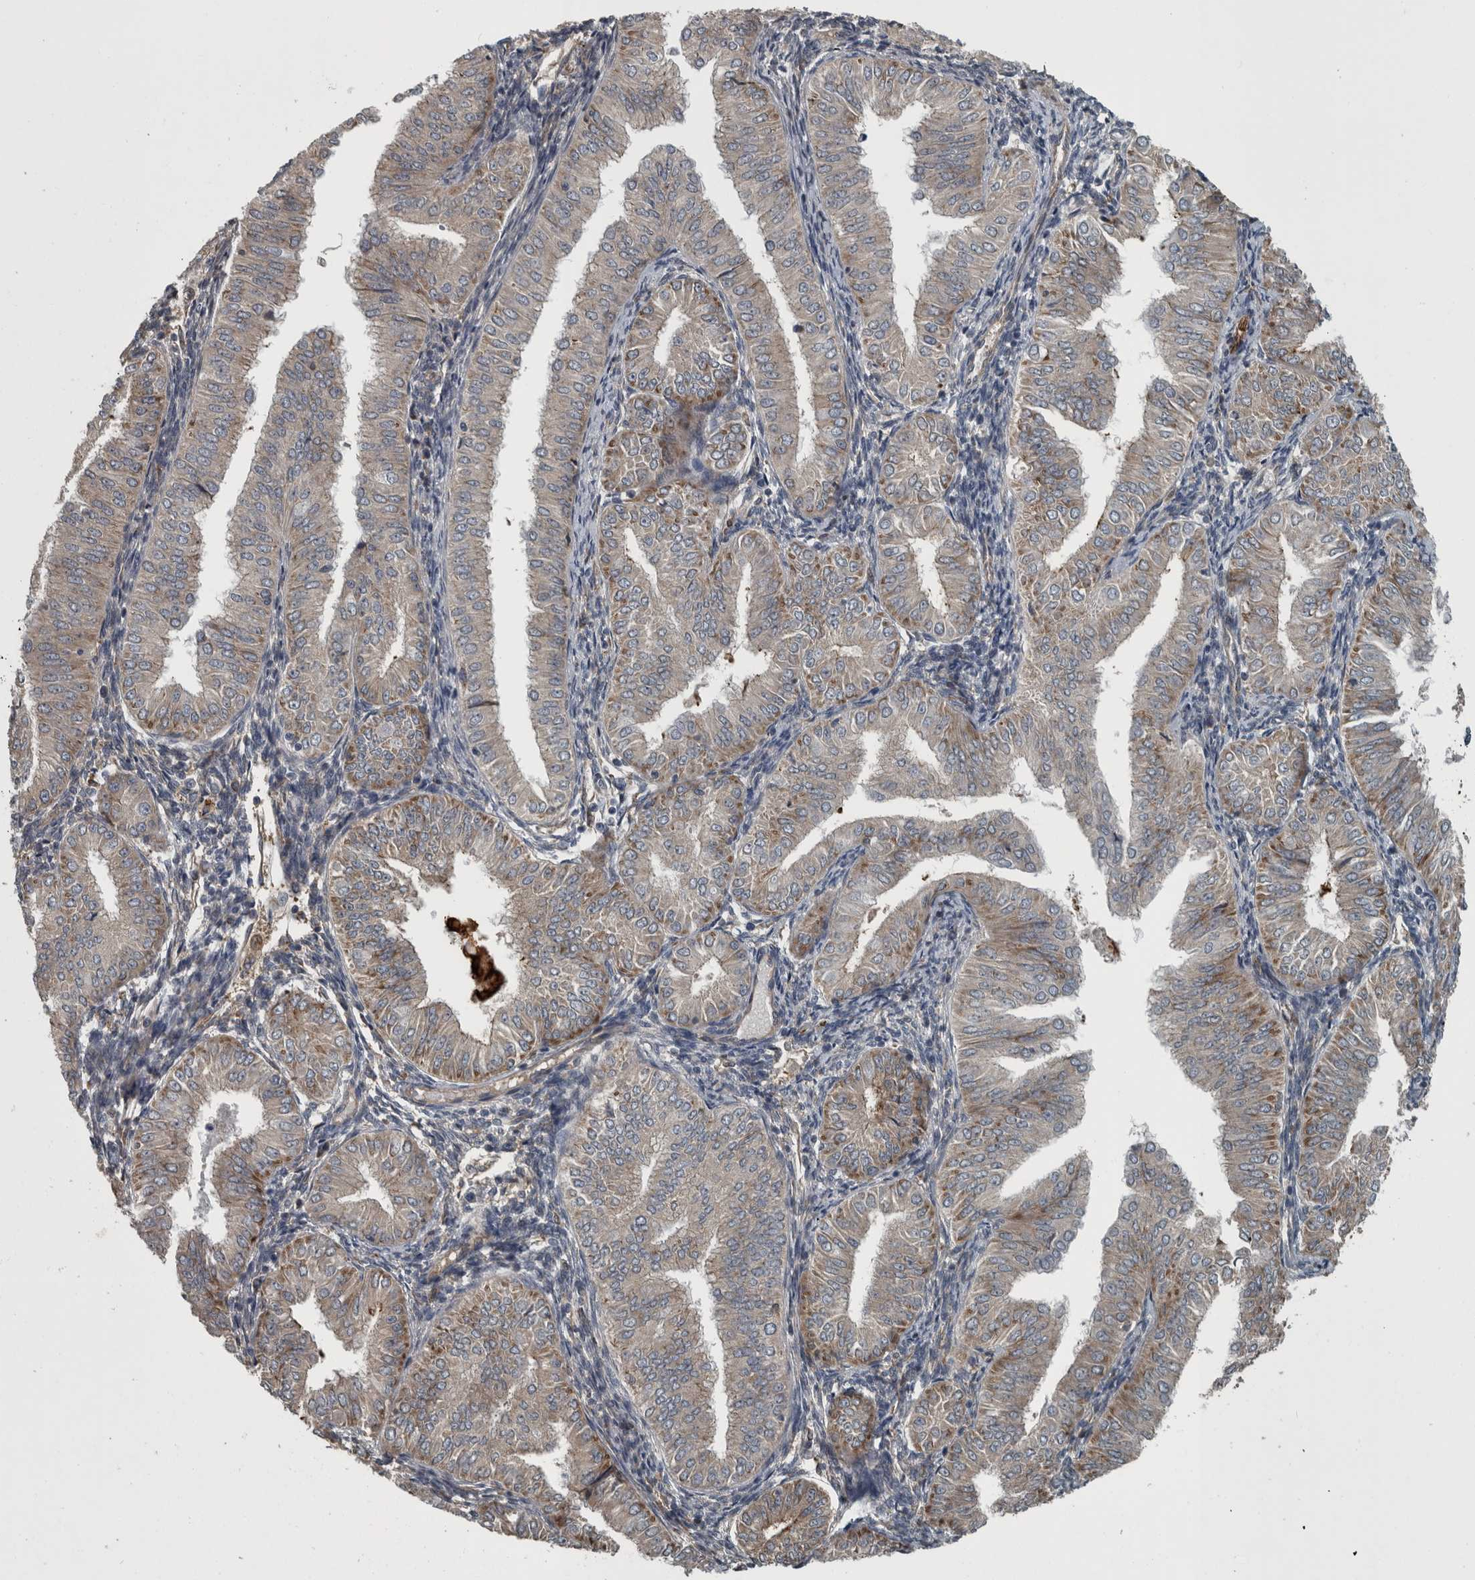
{"staining": {"intensity": "weak", "quantity": ">75%", "location": "cytoplasmic/membranous"}, "tissue": "endometrial cancer", "cell_type": "Tumor cells", "image_type": "cancer", "snomed": [{"axis": "morphology", "description": "Normal tissue, NOS"}, {"axis": "morphology", "description": "Adenocarcinoma, NOS"}, {"axis": "topography", "description": "Endometrium"}], "caption": "DAB (3,3'-diaminobenzidine) immunohistochemical staining of endometrial adenocarcinoma shows weak cytoplasmic/membranous protein positivity in approximately >75% of tumor cells. (Brightfield microscopy of DAB IHC at high magnification).", "gene": "EXOC8", "patient": {"sex": "female", "age": 53}}